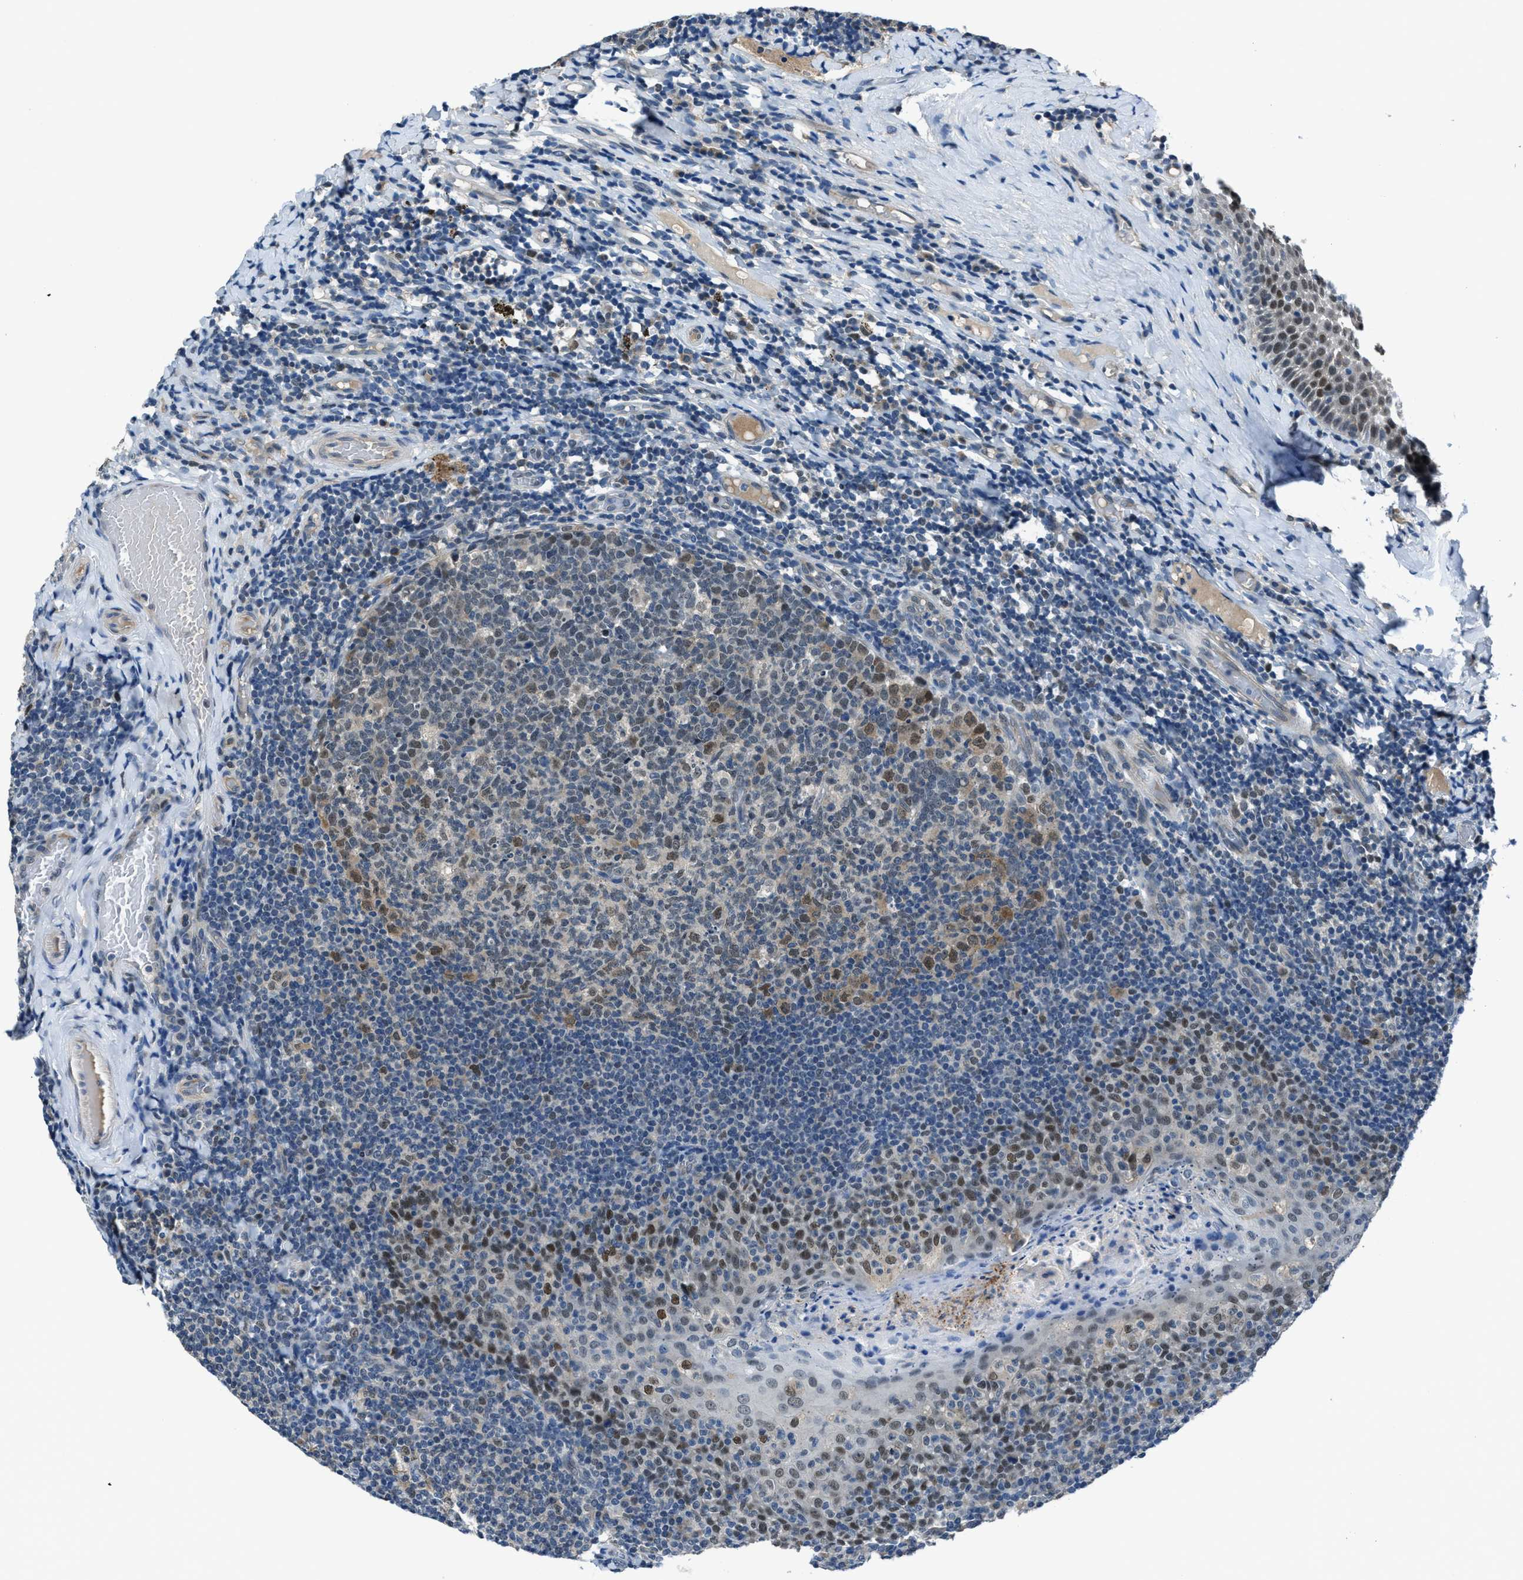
{"staining": {"intensity": "moderate", "quantity": "25%-75%", "location": "nuclear"}, "tissue": "tonsil", "cell_type": "Germinal center cells", "image_type": "normal", "snomed": [{"axis": "morphology", "description": "Normal tissue, NOS"}, {"axis": "topography", "description": "Tonsil"}], "caption": "The immunohistochemical stain labels moderate nuclear positivity in germinal center cells of benign tonsil. The staining was performed using DAB (3,3'-diaminobenzidine), with brown indicating positive protein expression. Nuclei are stained blue with hematoxylin.", "gene": "DUSP19", "patient": {"sex": "female", "age": 19}}